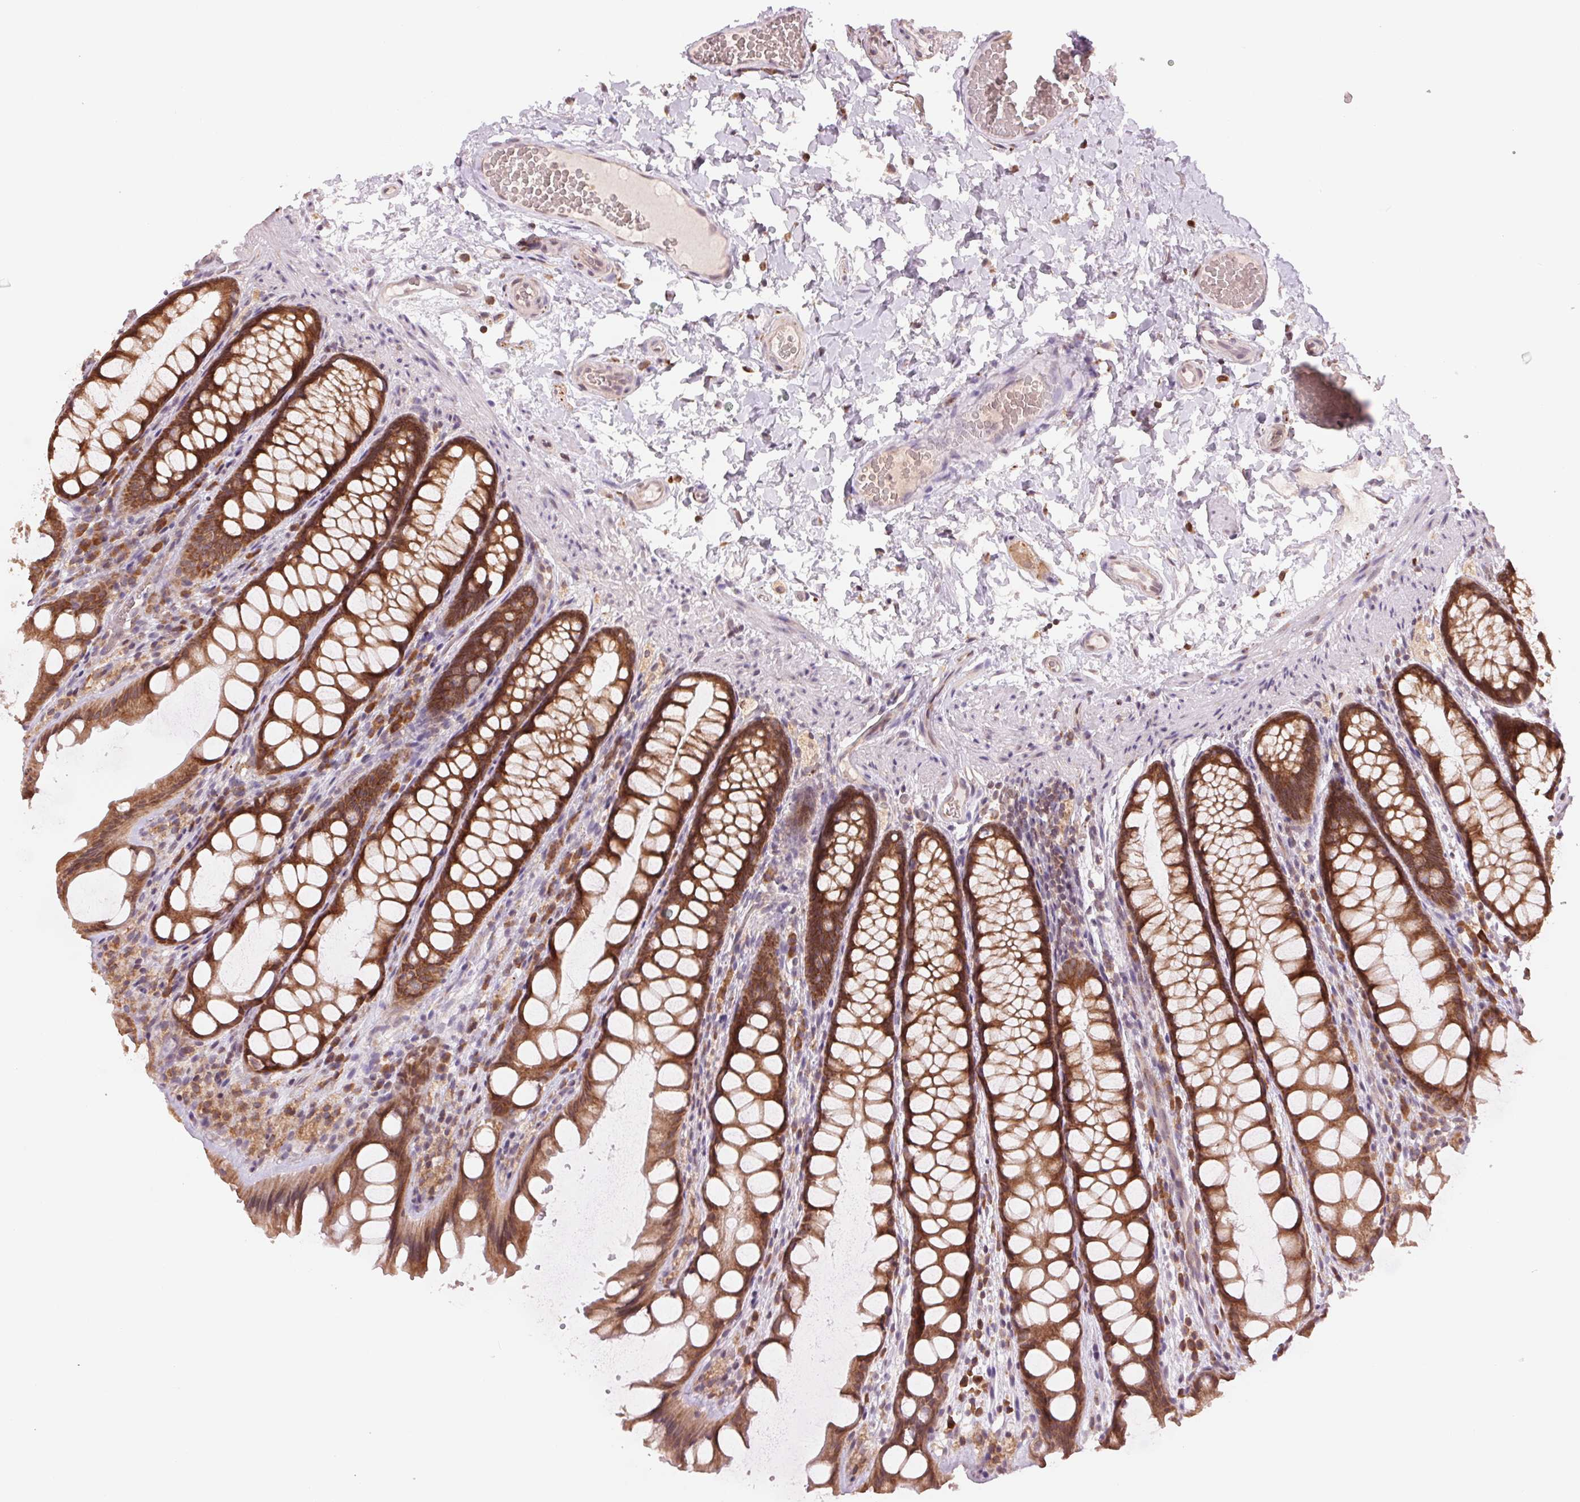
{"staining": {"intensity": "weak", "quantity": "25%-75%", "location": "cytoplasmic/membranous"}, "tissue": "colon", "cell_type": "Endothelial cells", "image_type": "normal", "snomed": [{"axis": "morphology", "description": "Normal tissue, NOS"}, {"axis": "topography", "description": "Colon"}], "caption": "This image displays normal colon stained with IHC to label a protein in brown. The cytoplasmic/membranous of endothelial cells show weak positivity for the protein. Nuclei are counter-stained blue.", "gene": "TECR", "patient": {"sex": "male", "age": 47}}